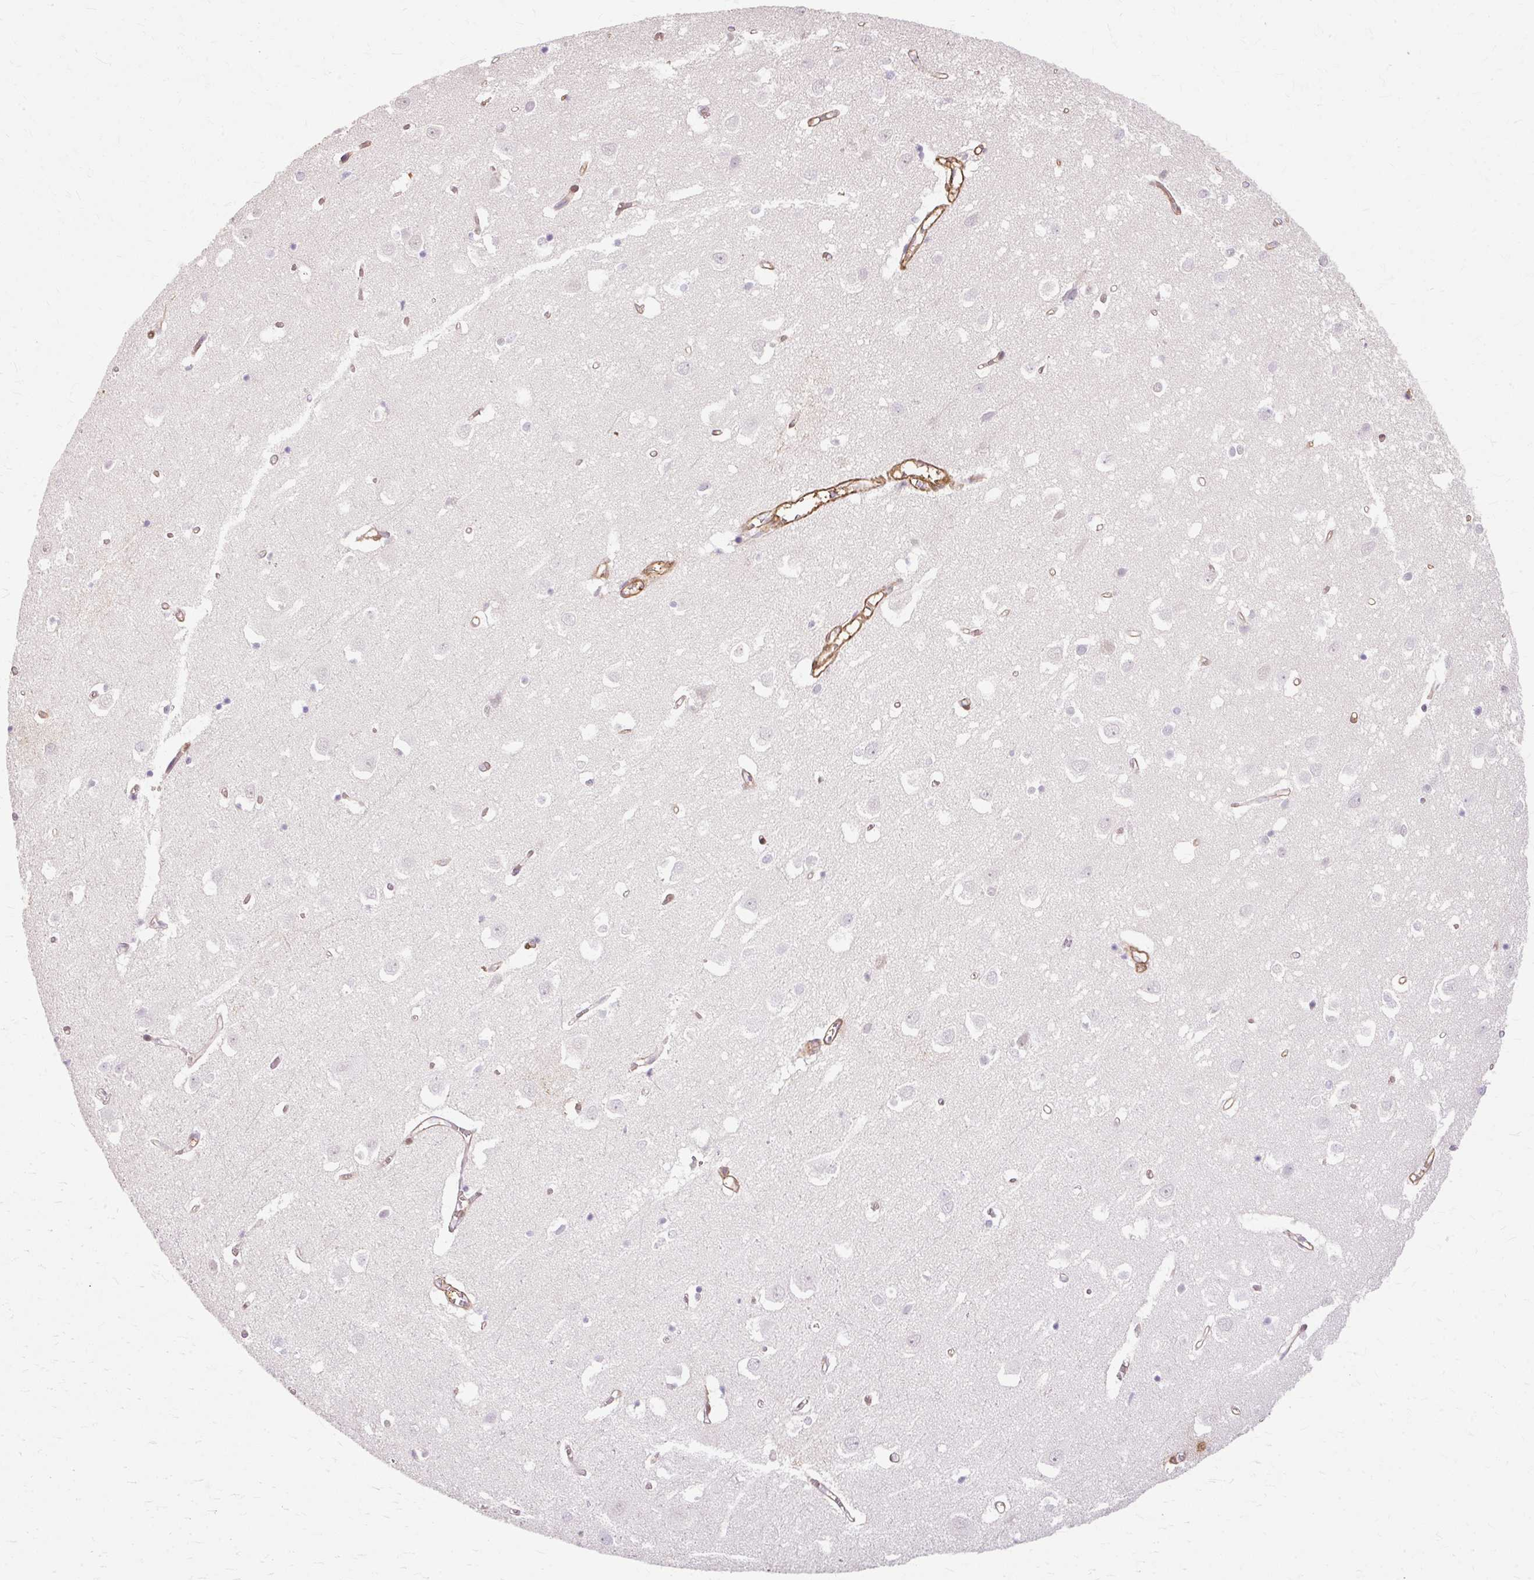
{"staining": {"intensity": "moderate", "quantity": ">75%", "location": "cytoplasmic/membranous"}, "tissue": "cerebral cortex", "cell_type": "Endothelial cells", "image_type": "normal", "snomed": [{"axis": "morphology", "description": "Normal tissue, NOS"}, {"axis": "topography", "description": "Cerebral cortex"}], "caption": "The immunohistochemical stain highlights moderate cytoplasmic/membranous positivity in endothelial cells of unremarkable cerebral cortex. The protein of interest is shown in brown color, while the nuclei are stained blue.", "gene": "CNN3", "patient": {"sex": "male", "age": 70}}